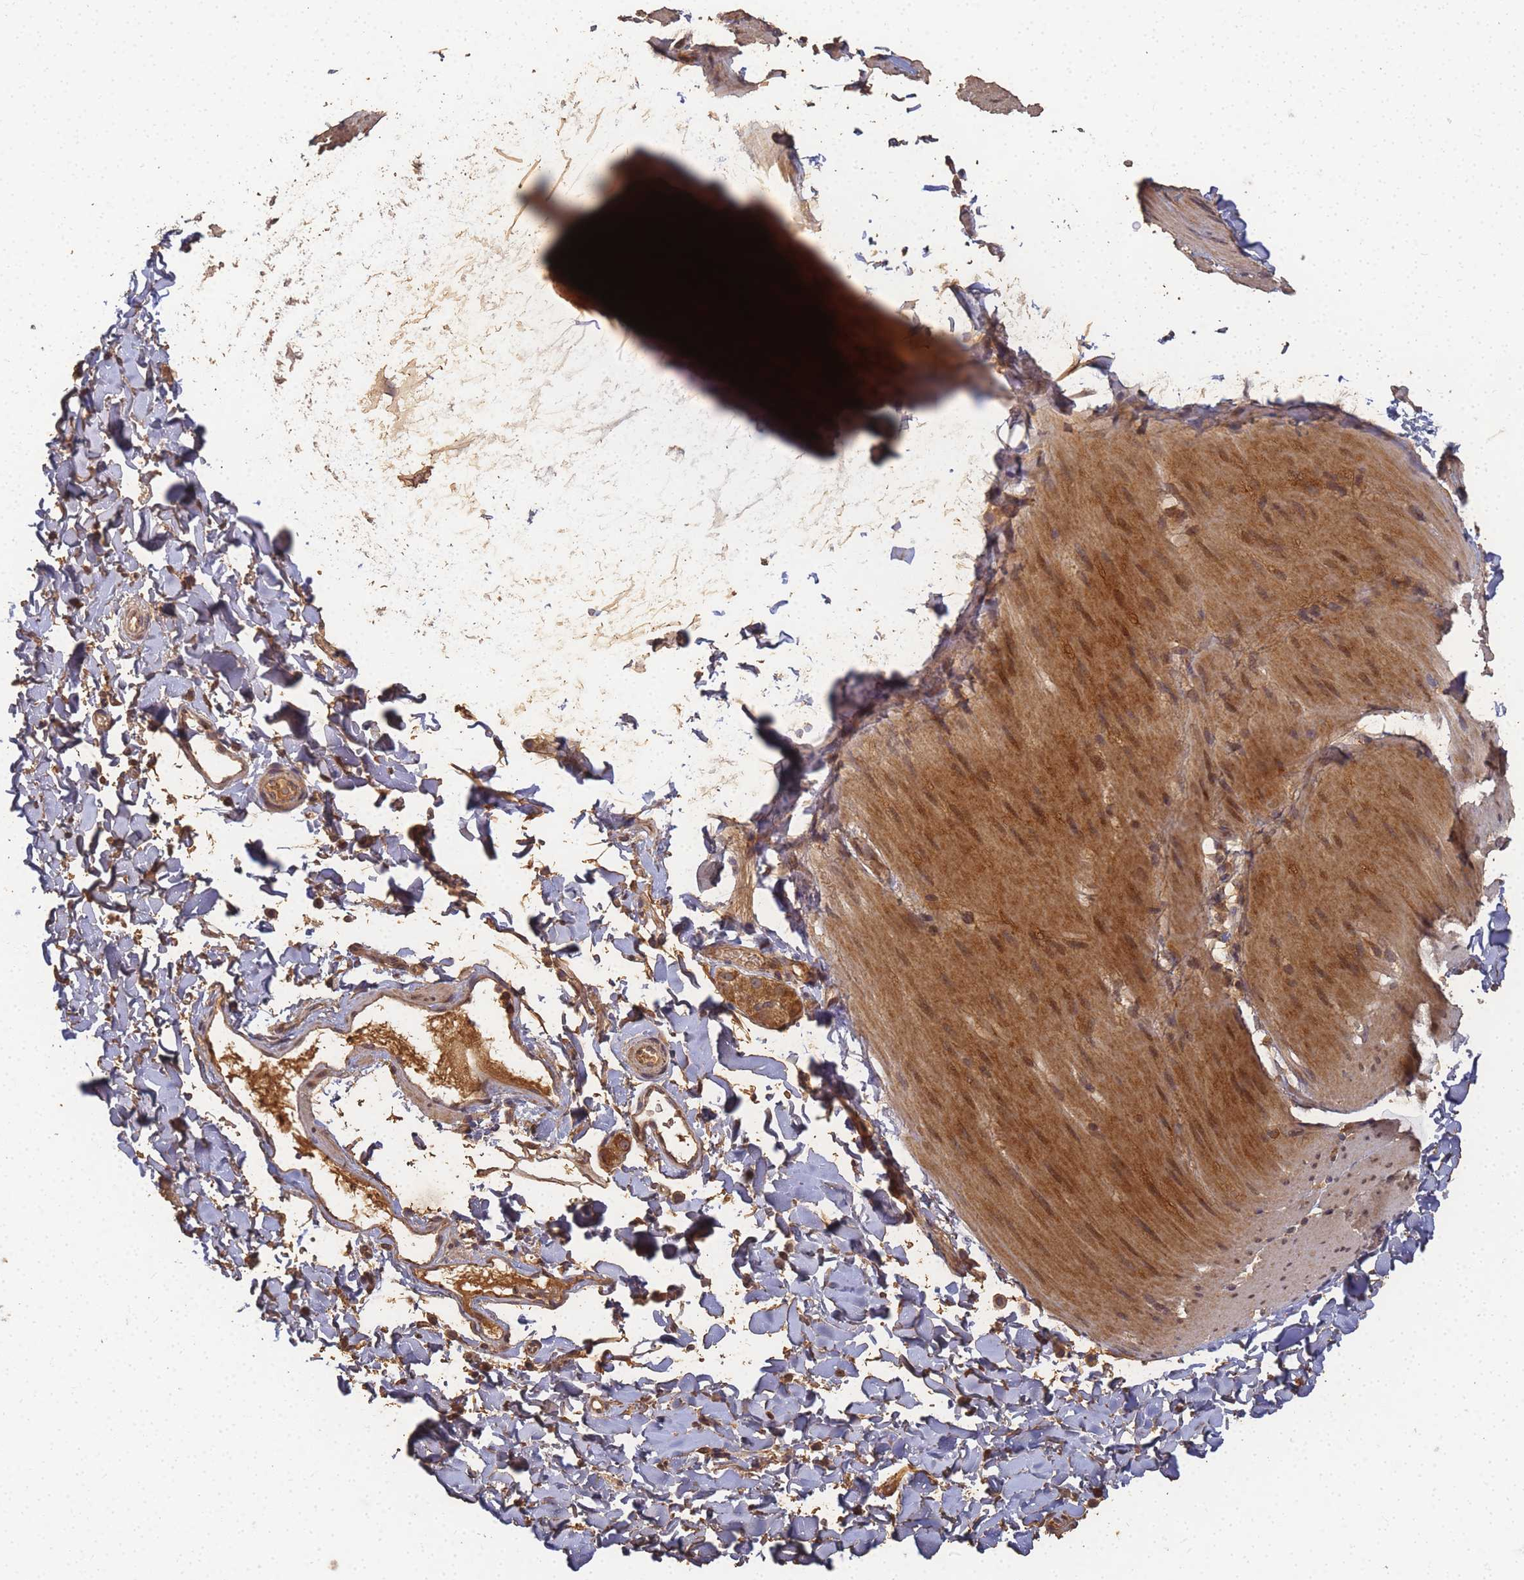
{"staining": {"intensity": "moderate", "quantity": "25%-75%", "location": "cytoplasmic/membranous,nuclear"}, "tissue": "smooth muscle", "cell_type": "Smooth muscle cells", "image_type": "normal", "snomed": [{"axis": "morphology", "description": "Normal tissue, NOS"}, {"axis": "topography", "description": "Smooth muscle"}, {"axis": "topography", "description": "Small intestine"}], "caption": "Immunohistochemistry (IHC) of benign human smooth muscle demonstrates medium levels of moderate cytoplasmic/membranous,nuclear expression in about 25%-75% of smooth muscle cells. (Stains: DAB in brown, nuclei in blue, Microscopy: brightfield microscopy at high magnification).", "gene": "ALKBH1", "patient": {"sex": "female", "age": 84}}